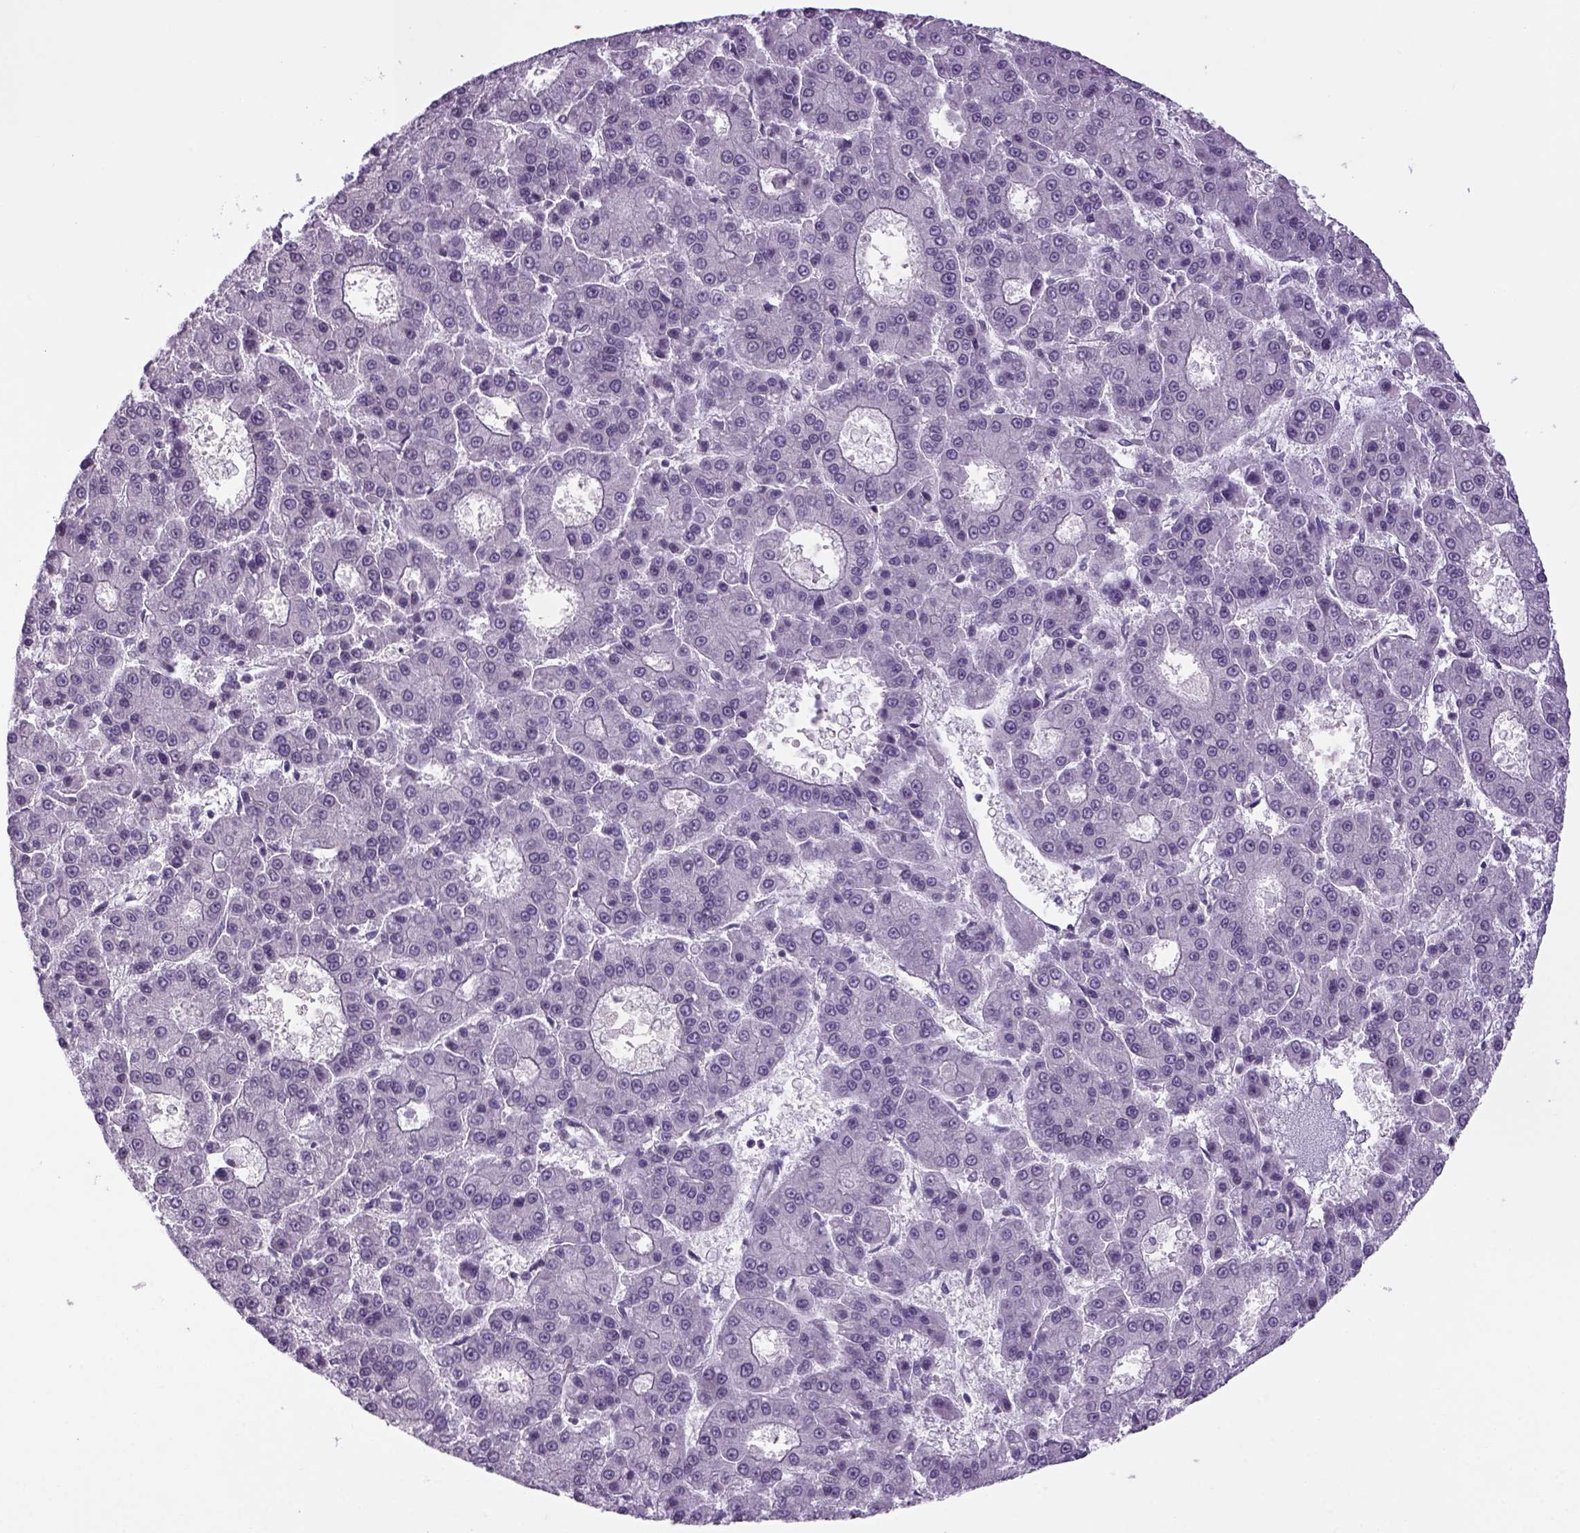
{"staining": {"intensity": "negative", "quantity": "none", "location": "none"}, "tissue": "liver cancer", "cell_type": "Tumor cells", "image_type": "cancer", "snomed": [{"axis": "morphology", "description": "Carcinoma, Hepatocellular, NOS"}, {"axis": "topography", "description": "Liver"}], "caption": "High power microscopy histopathology image of an immunohistochemistry (IHC) photomicrograph of liver cancer, revealing no significant positivity in tumor cells. The staining is performed using DAB (3,3'-diaminobenzidine) brown chromogen with nuclei counter-stained in using hematoxylin.", "gene": "PRRT1", "patient": {"sex": "male", "age": 70}}